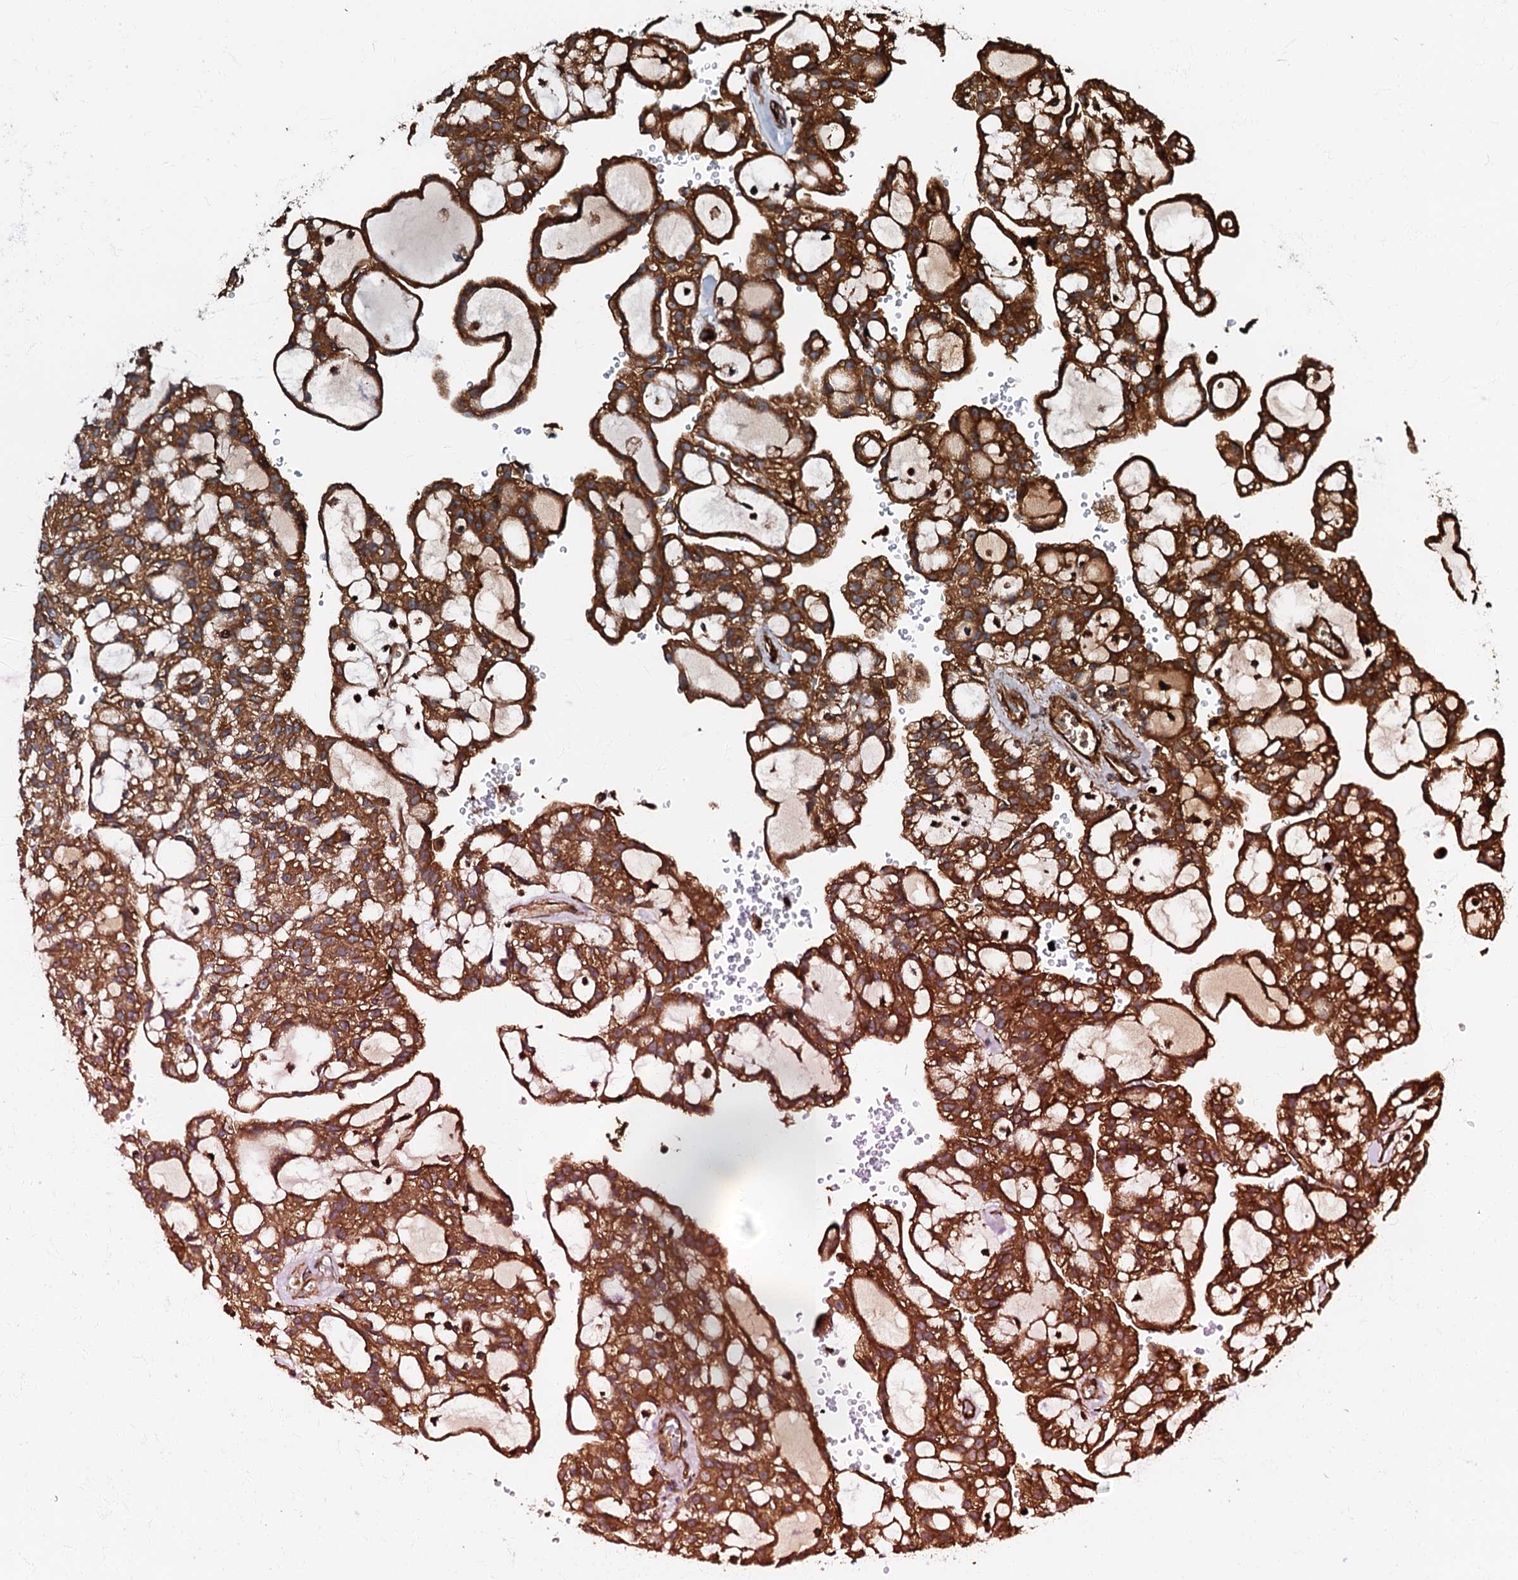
{"staining": {"intensity": "strong", "quantity": ">75%", "location": "cytoplasmic/membranous"}, "tissue": "renal cancer", "cell_type": "Tumor cells", "image_type": "cancer", "snomed": [{"axis": "morphology", "description": "Adenocarcinoma, NOS"}, {"axis": "topography", "description": "Kidney"}], "caption": "IHC staining of renal cancer (adenocarcinoma), which reveals high levels of strong cytoplasmic/membranous expression in approximately >75% of tumor cells indicating strong cytoplasmic/membranous protein positivity. The staining was performed using DAB (brown) for protein detection and nuclei were counterstained in hematoxylin (blue).", "gene": "BLOC1S6", "patient": {"sex": "male", "age": 63}}